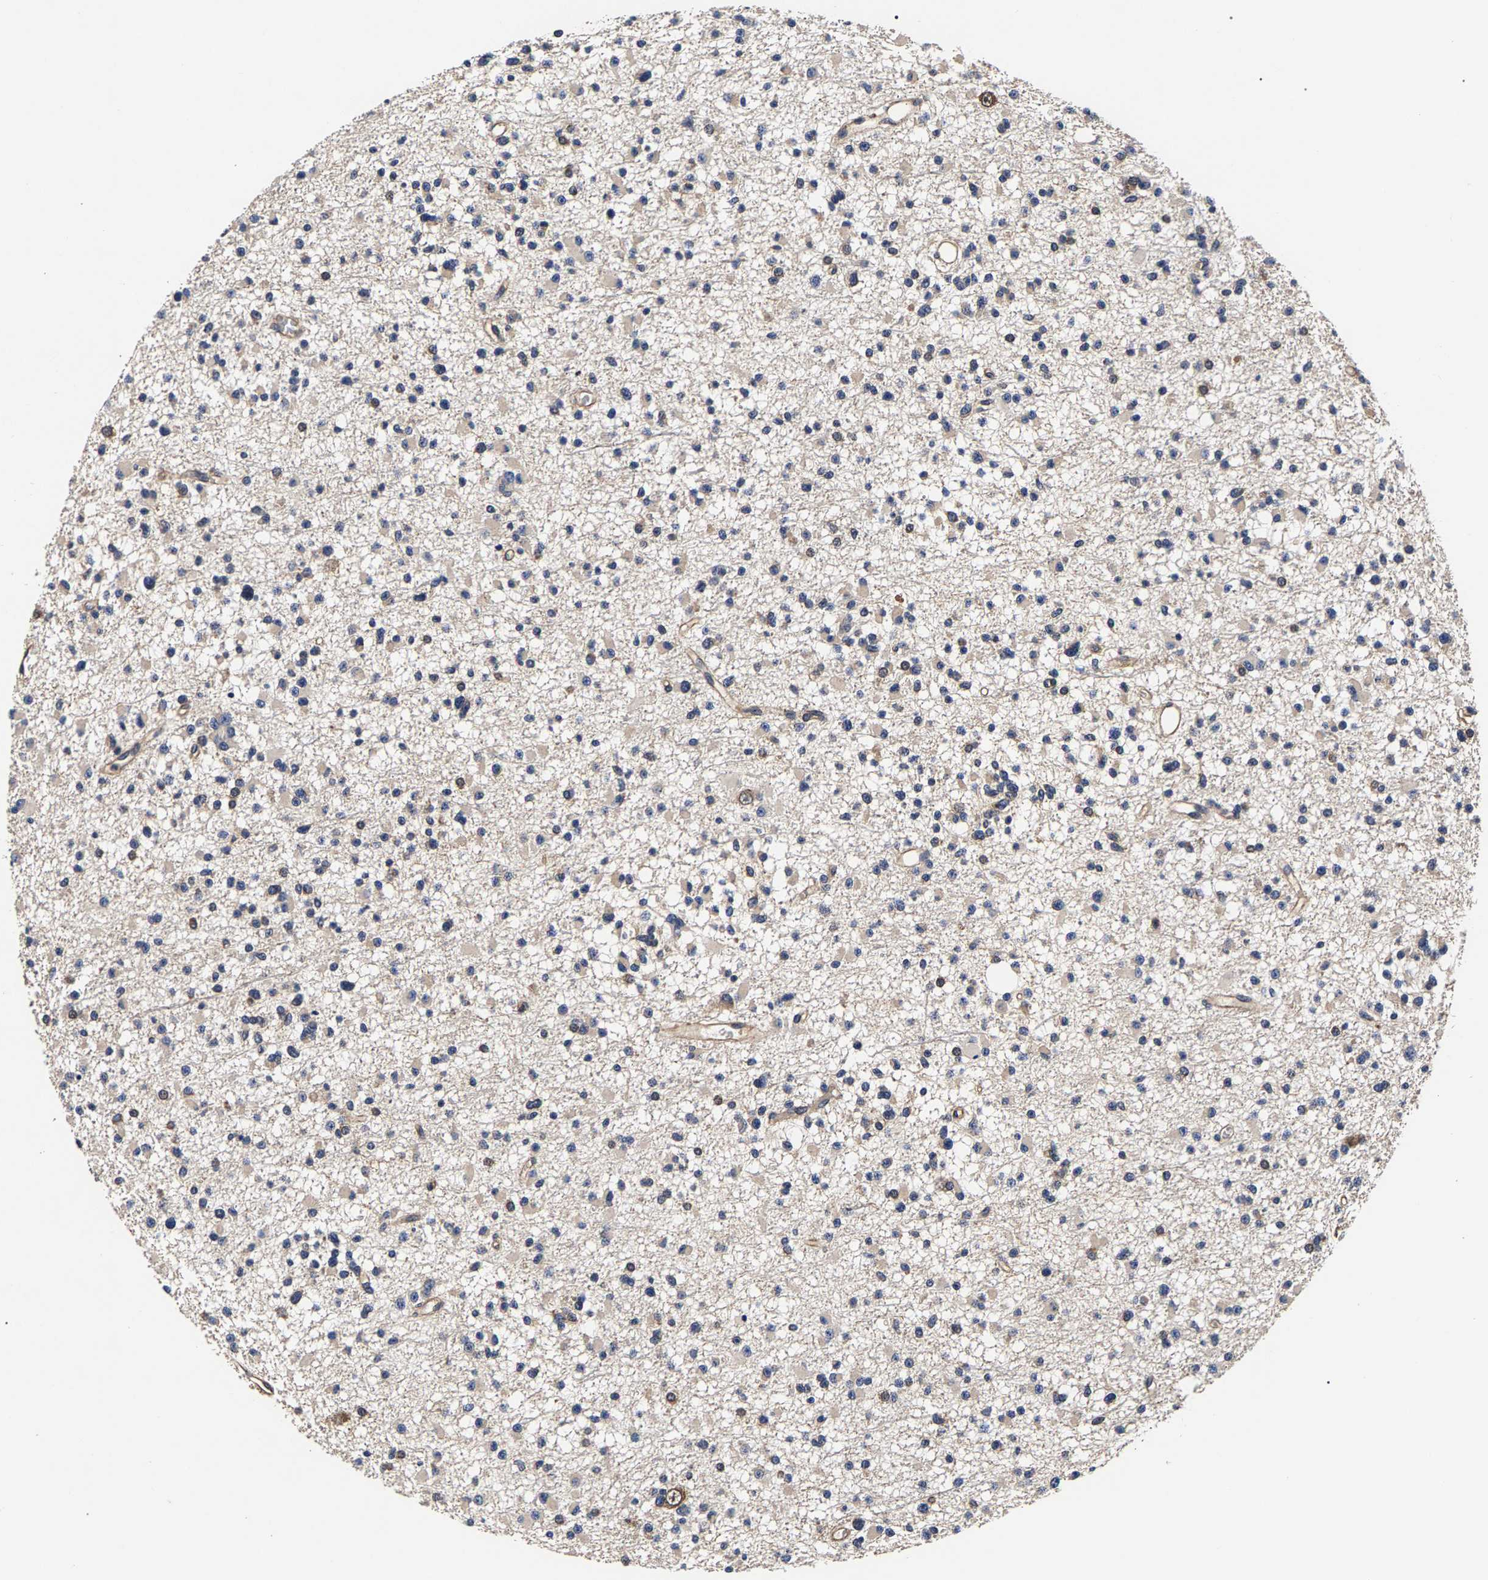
{"staining": {"intensity": "negative", "quantity": "none", "location": "none"}, "tissue": "glioma", "cell_type": "Tumor cells", "image_type": "cancer", "snomed": [{"axis": "morphology", "description": "Glioma, malignant, Low grade"}, {"axis": "topography", "description": "Brain"}], "caption": "IHC histopathology image of glioma stained for a protein (brown), which reveals no expression in tumor cells.", "gene": "MARCHF7", "patient": {"sex": "female", "age": 22}}